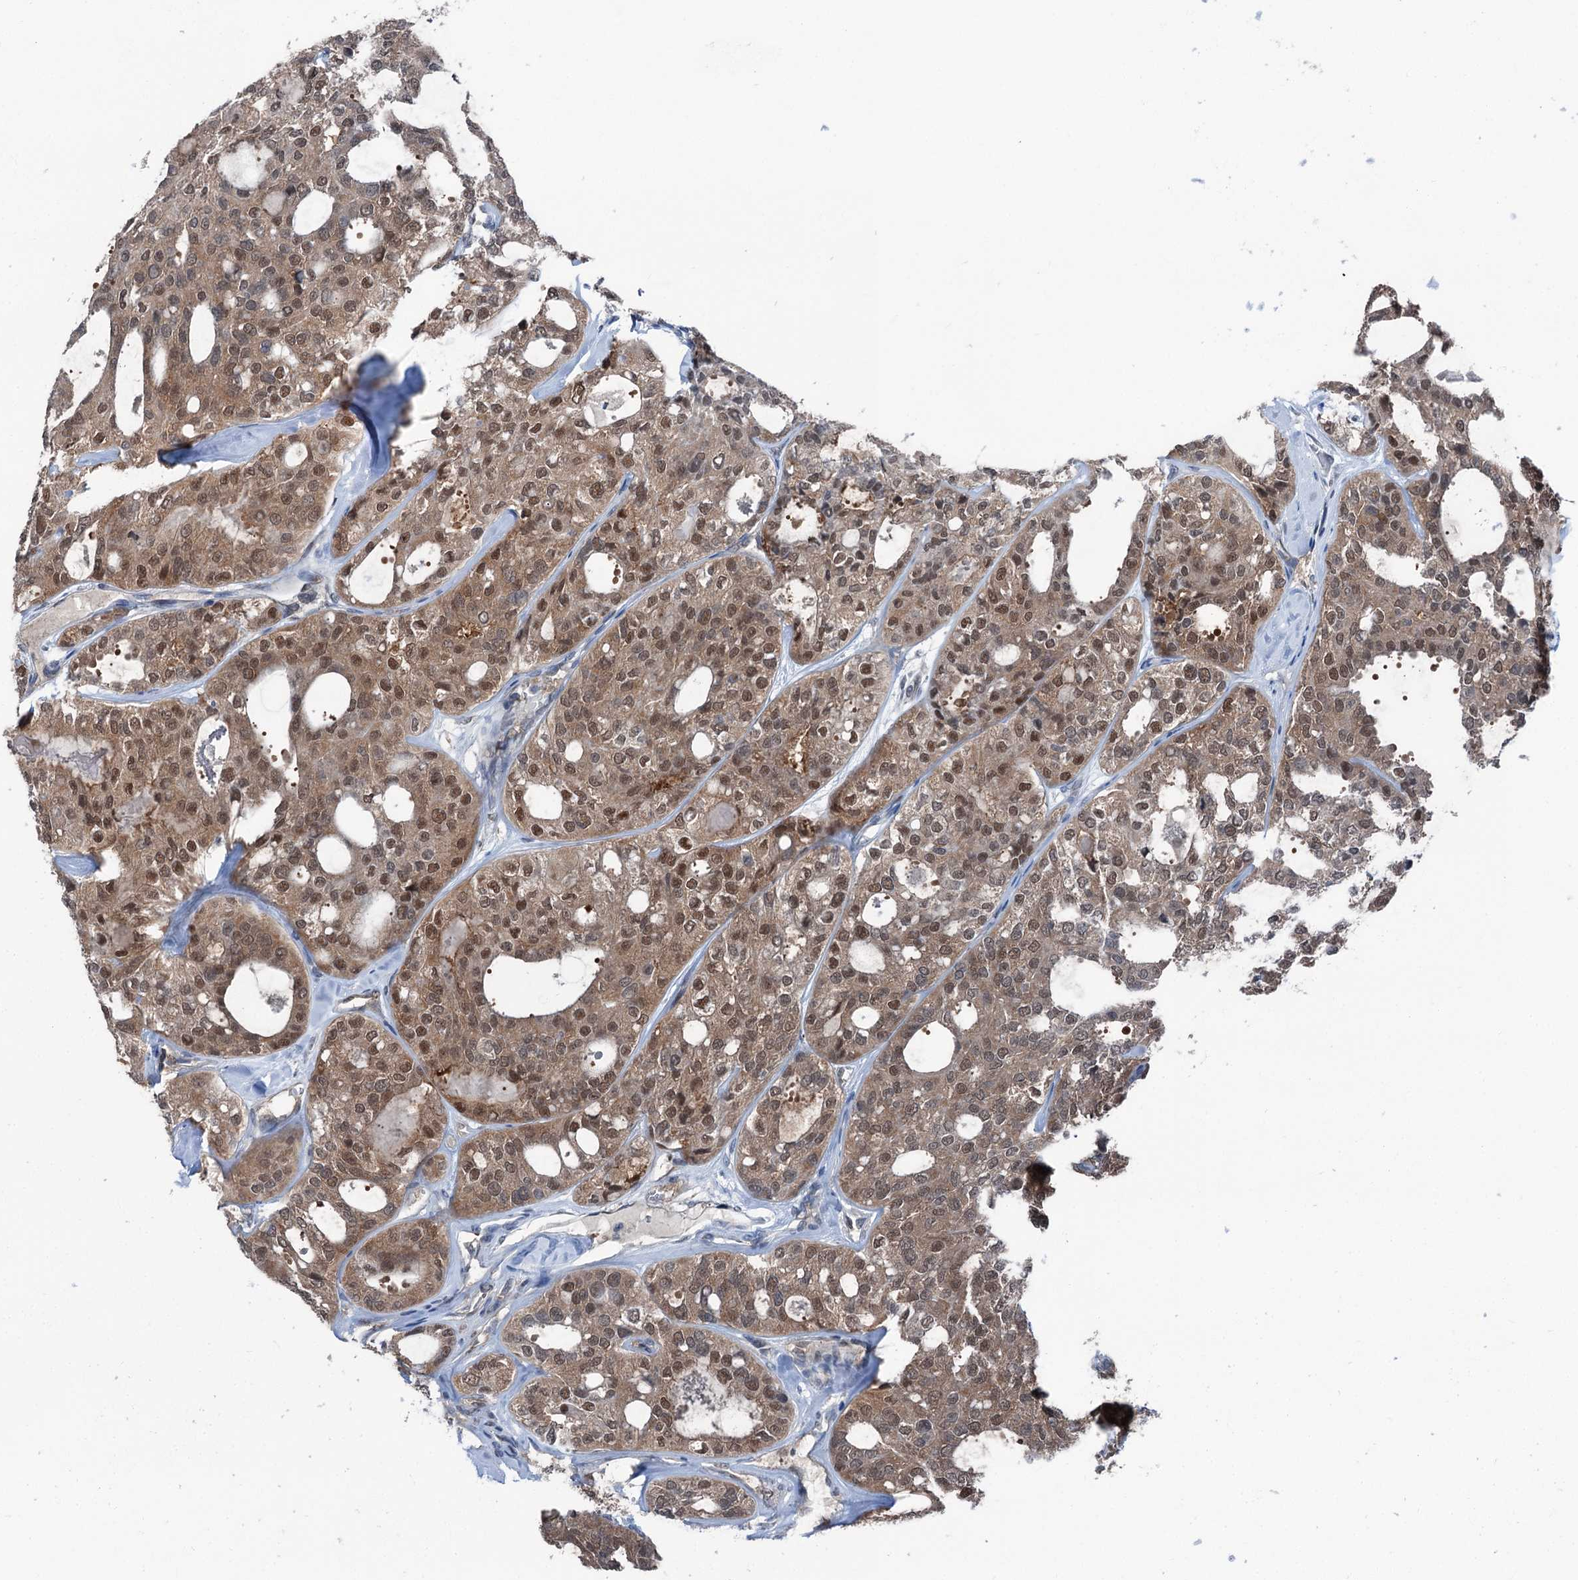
{"staining": {"intensity": "moderate", "quantity": ">75%", "location": "cytoplasmic/membranous,nuclear"}, "tissue": "thyroid cancer", "cell_type": "Tumor cells", "image_type": "cancer", "snomed": [{"axis": "morphology", "description": "Follicular adenoma carcinoma, NOS"}, {"axis": "topography", "description": "Thyroid gland"}], "caption": "This photomicrograph reveals immunohistochemistry (IHC) staining of human thyroid cancer, with medium moderate cytoplasmic/membranous and nuclear staining in approximately >75% of tumor cells.", "gene": "PSMD13", "patient": {"sex": "male", "age": 75}}